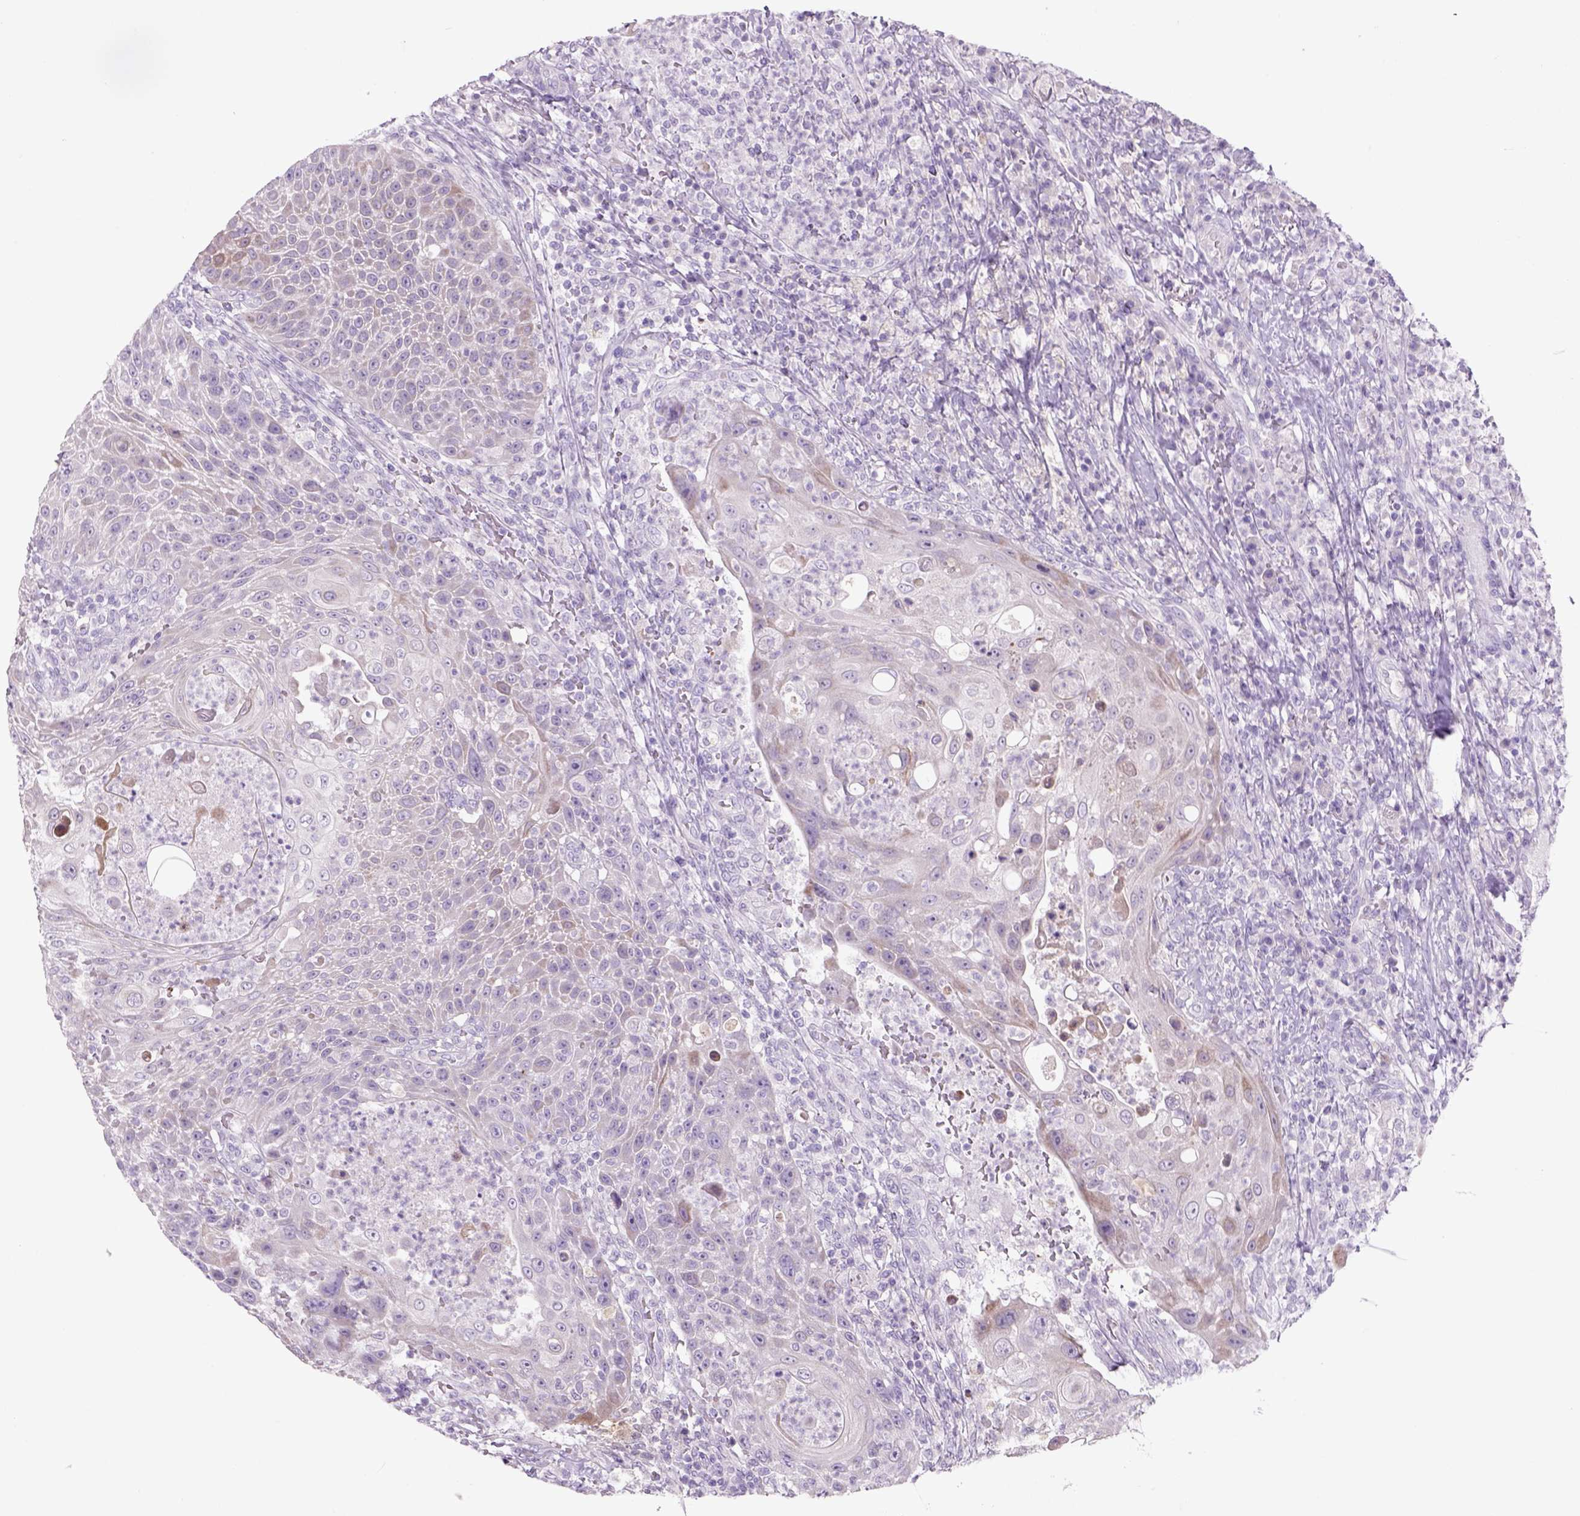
{"staining": {"intensity": "weak", "quantity": "25%-75%", "location": "cytoplasmic/membranous"}, "tissue": "head and neck cancer", "cell_type": "Tumor cells", "image_type": "cancer", "snomed": [{"axis": "morphology", "description": "Squamous cell carcinoma, NOS"}, {"axis": "topography", "description": "Head-Neck"}], "caption": "Immunohistochemistry (IHC) micrograph of neoplastic tissue: human head and neck cancer stained using IHC demonstrates low levels of weak protein expression localized specifically in the cytoplasmic/membranous of tumor cells, appearing as a cytoplasmic/membranous brown color.", "gene": "ADGRV1", "patient": {"sex": "male", "age": 69}}